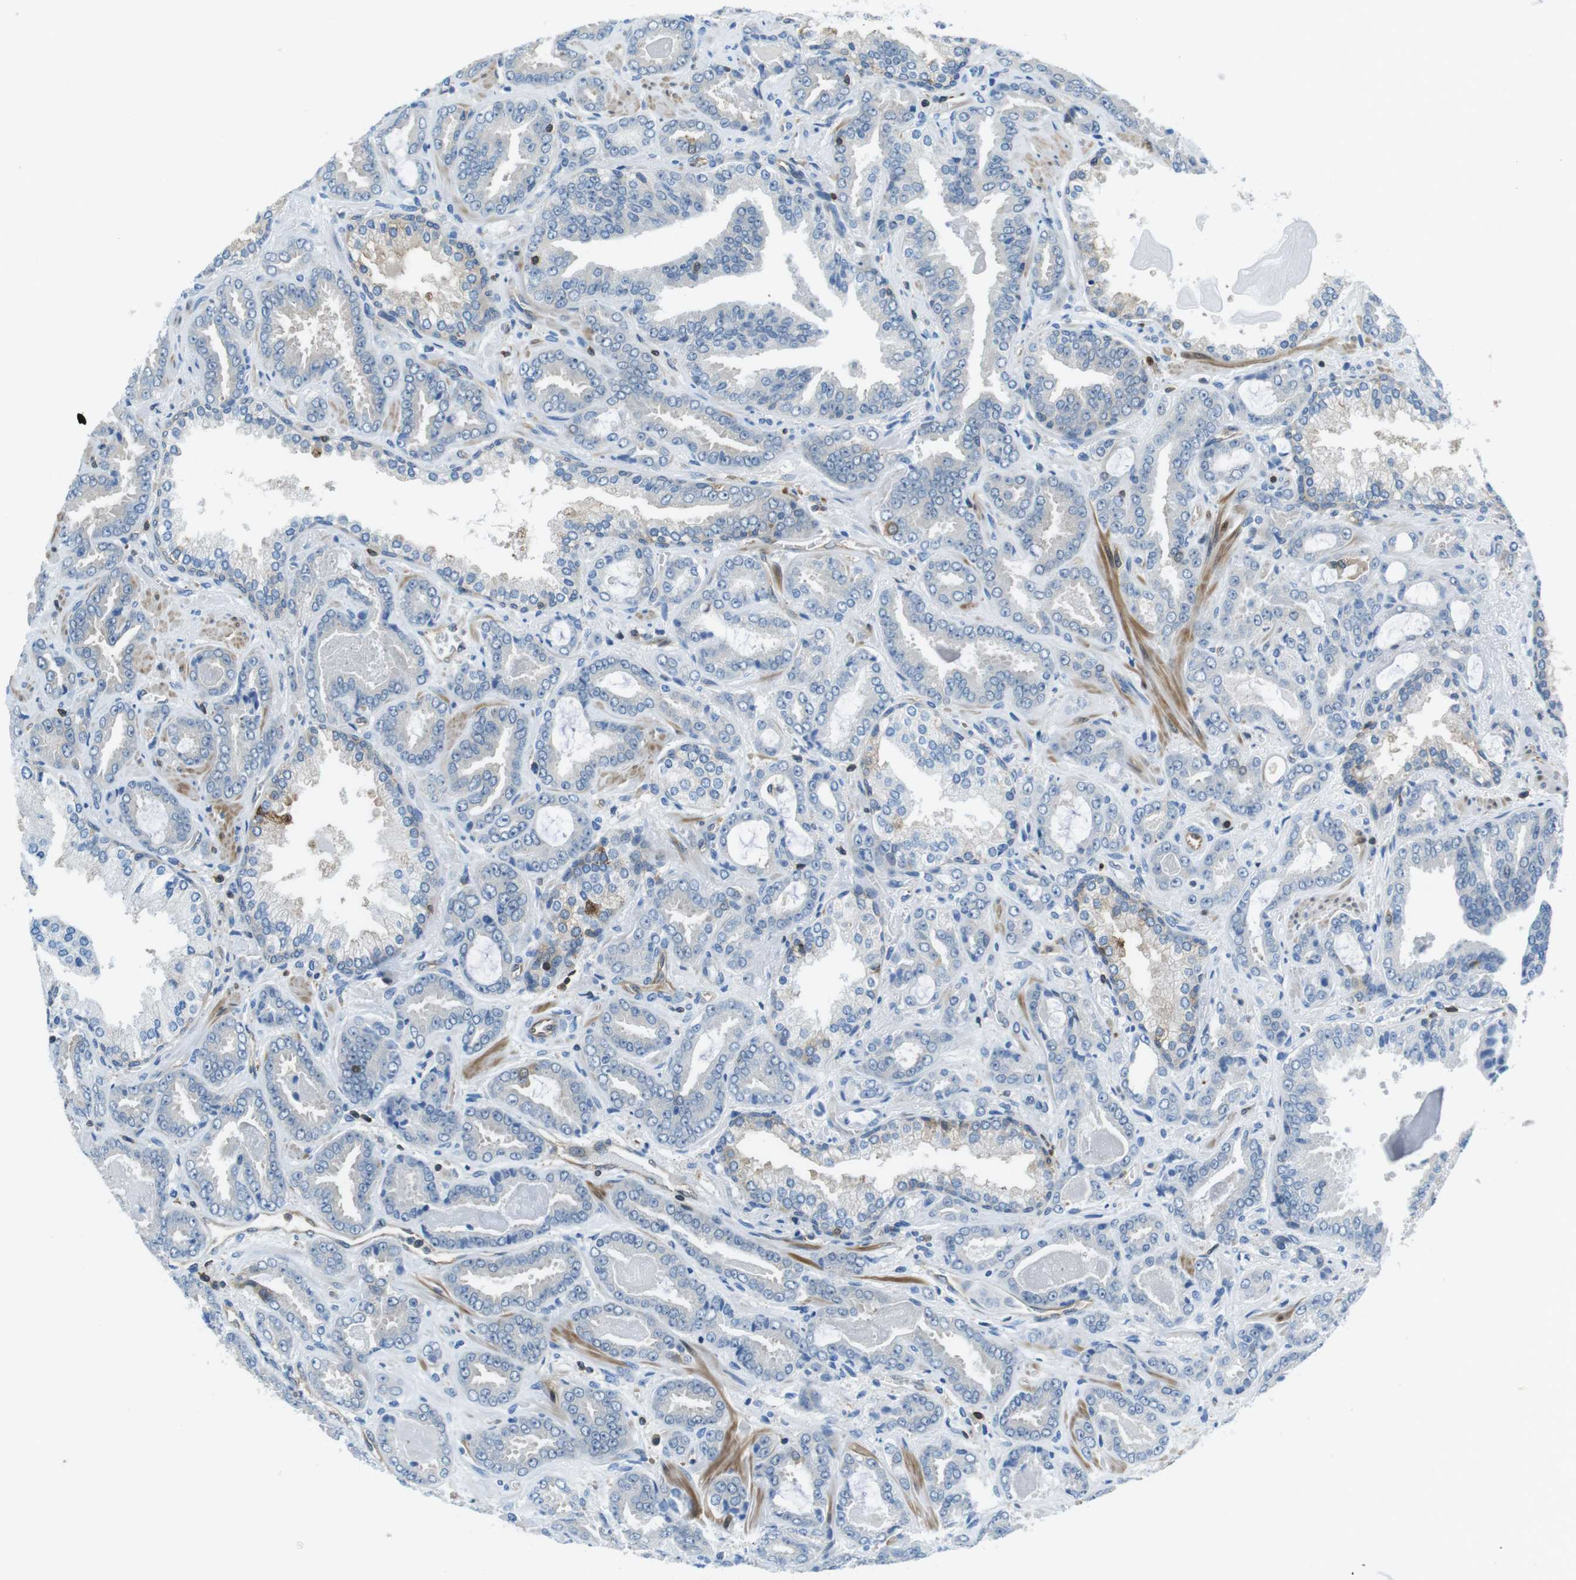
{"staining": {"intensity": "negative", "quantity": "none", "location": "none"}, "tissue": "prostate cancer", "cell_type": "Tumor cells", "image_type": "cancer", "snomed": [{"axis": "morphology", "description": "Adenocarcinoma, Low grade"}, {"axis": "topography", "description": "Prostate"}], "caption": "The photomicrograph displays no staining of tumor cells in prostate cancer.", "gene": "TES", "patient": {"sex": "male", "age": 60}}